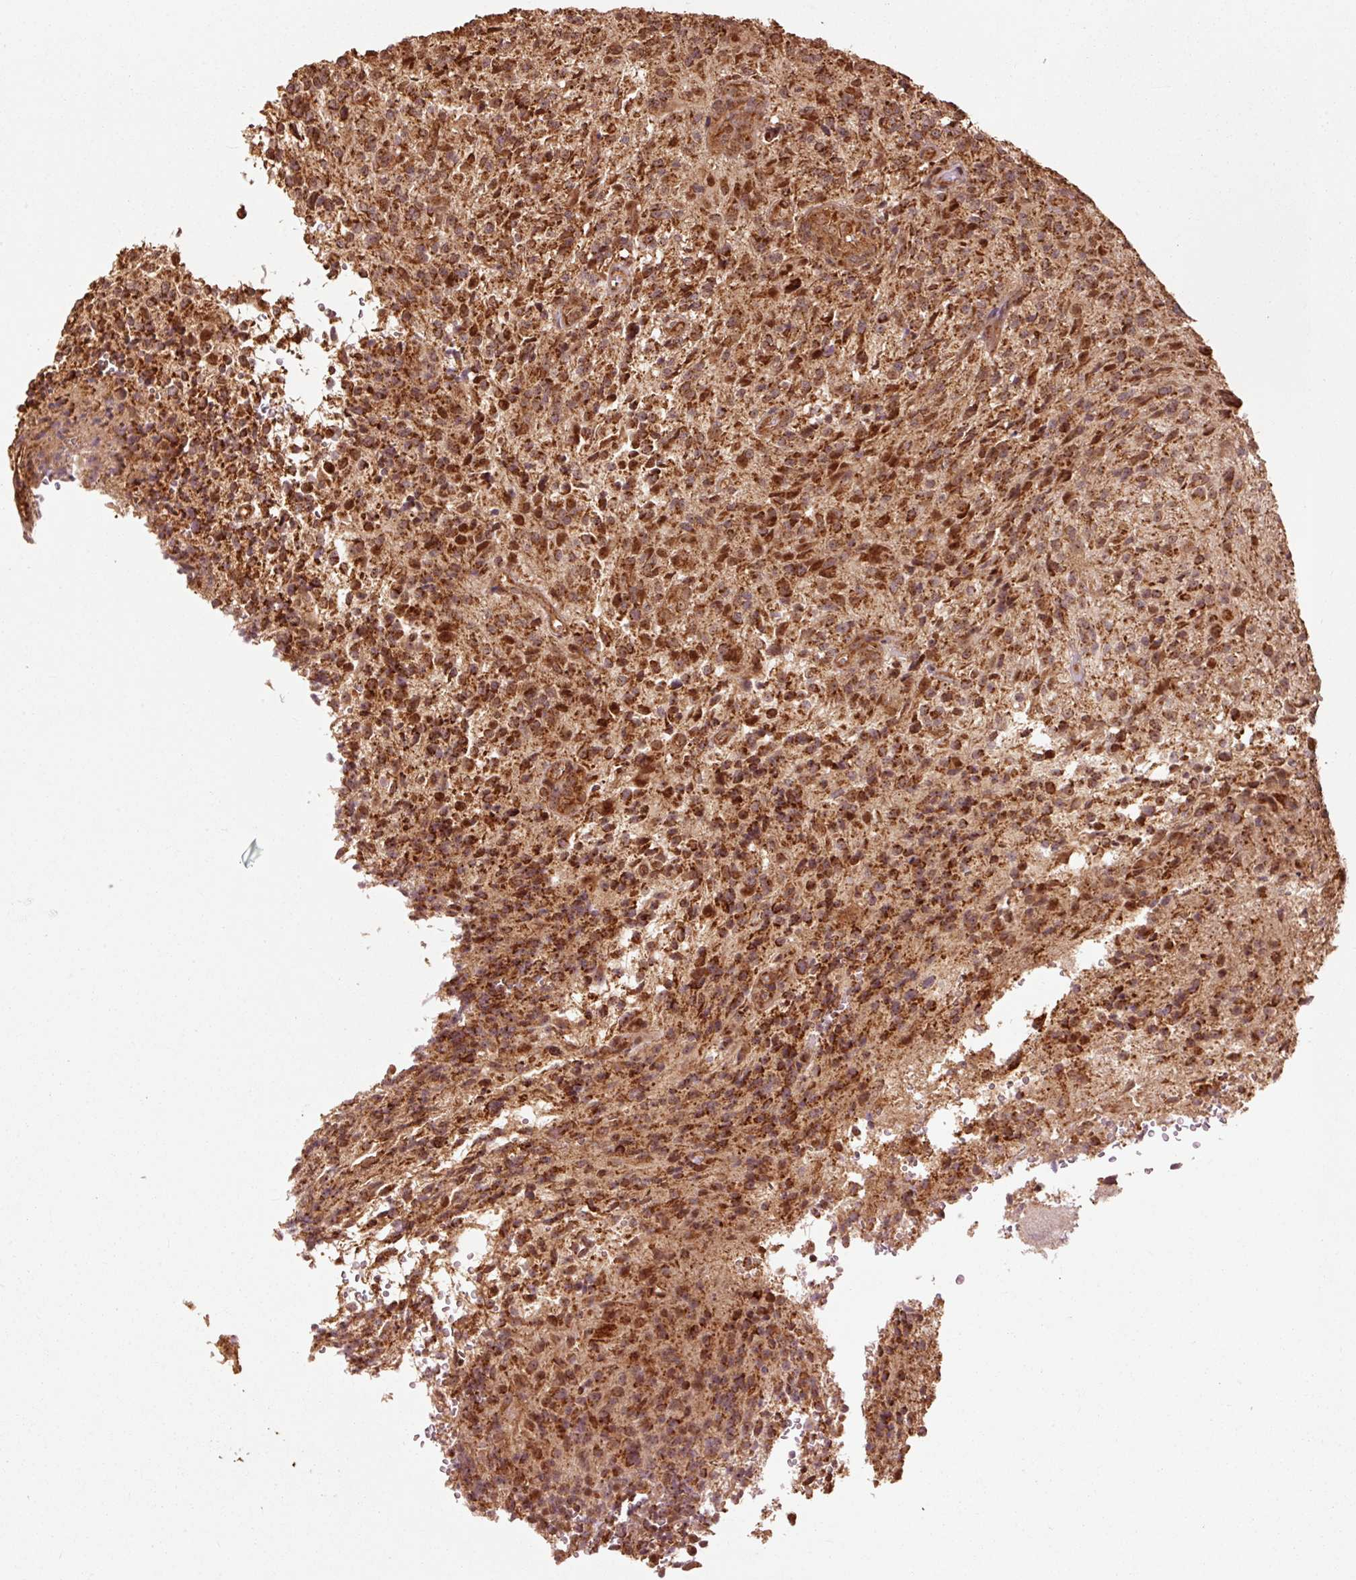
{"staining": {"intensity": "strong", "quantity": ">75%", "location": "cytoplasmic/membranous"}, "tissue": "glioma", "cell_type": "Tumor cells", "image_type": "cancer", "snomed": [{"axis": "morphology", "description": "Normal tissue, NOS"}, {"axis": "morphology", "description": "Glioma, malignant, High grade"}, {"axis": "topography", "description": "Cerebral cortex"}], "caption": "Brown immunohistochemical staining in human glioma shows strong cytoplasmic/membranous positivity in approximately >75% of tumor cells.", "gene": "MRPL16", "patient": {"sex": "male", "age": 56}}